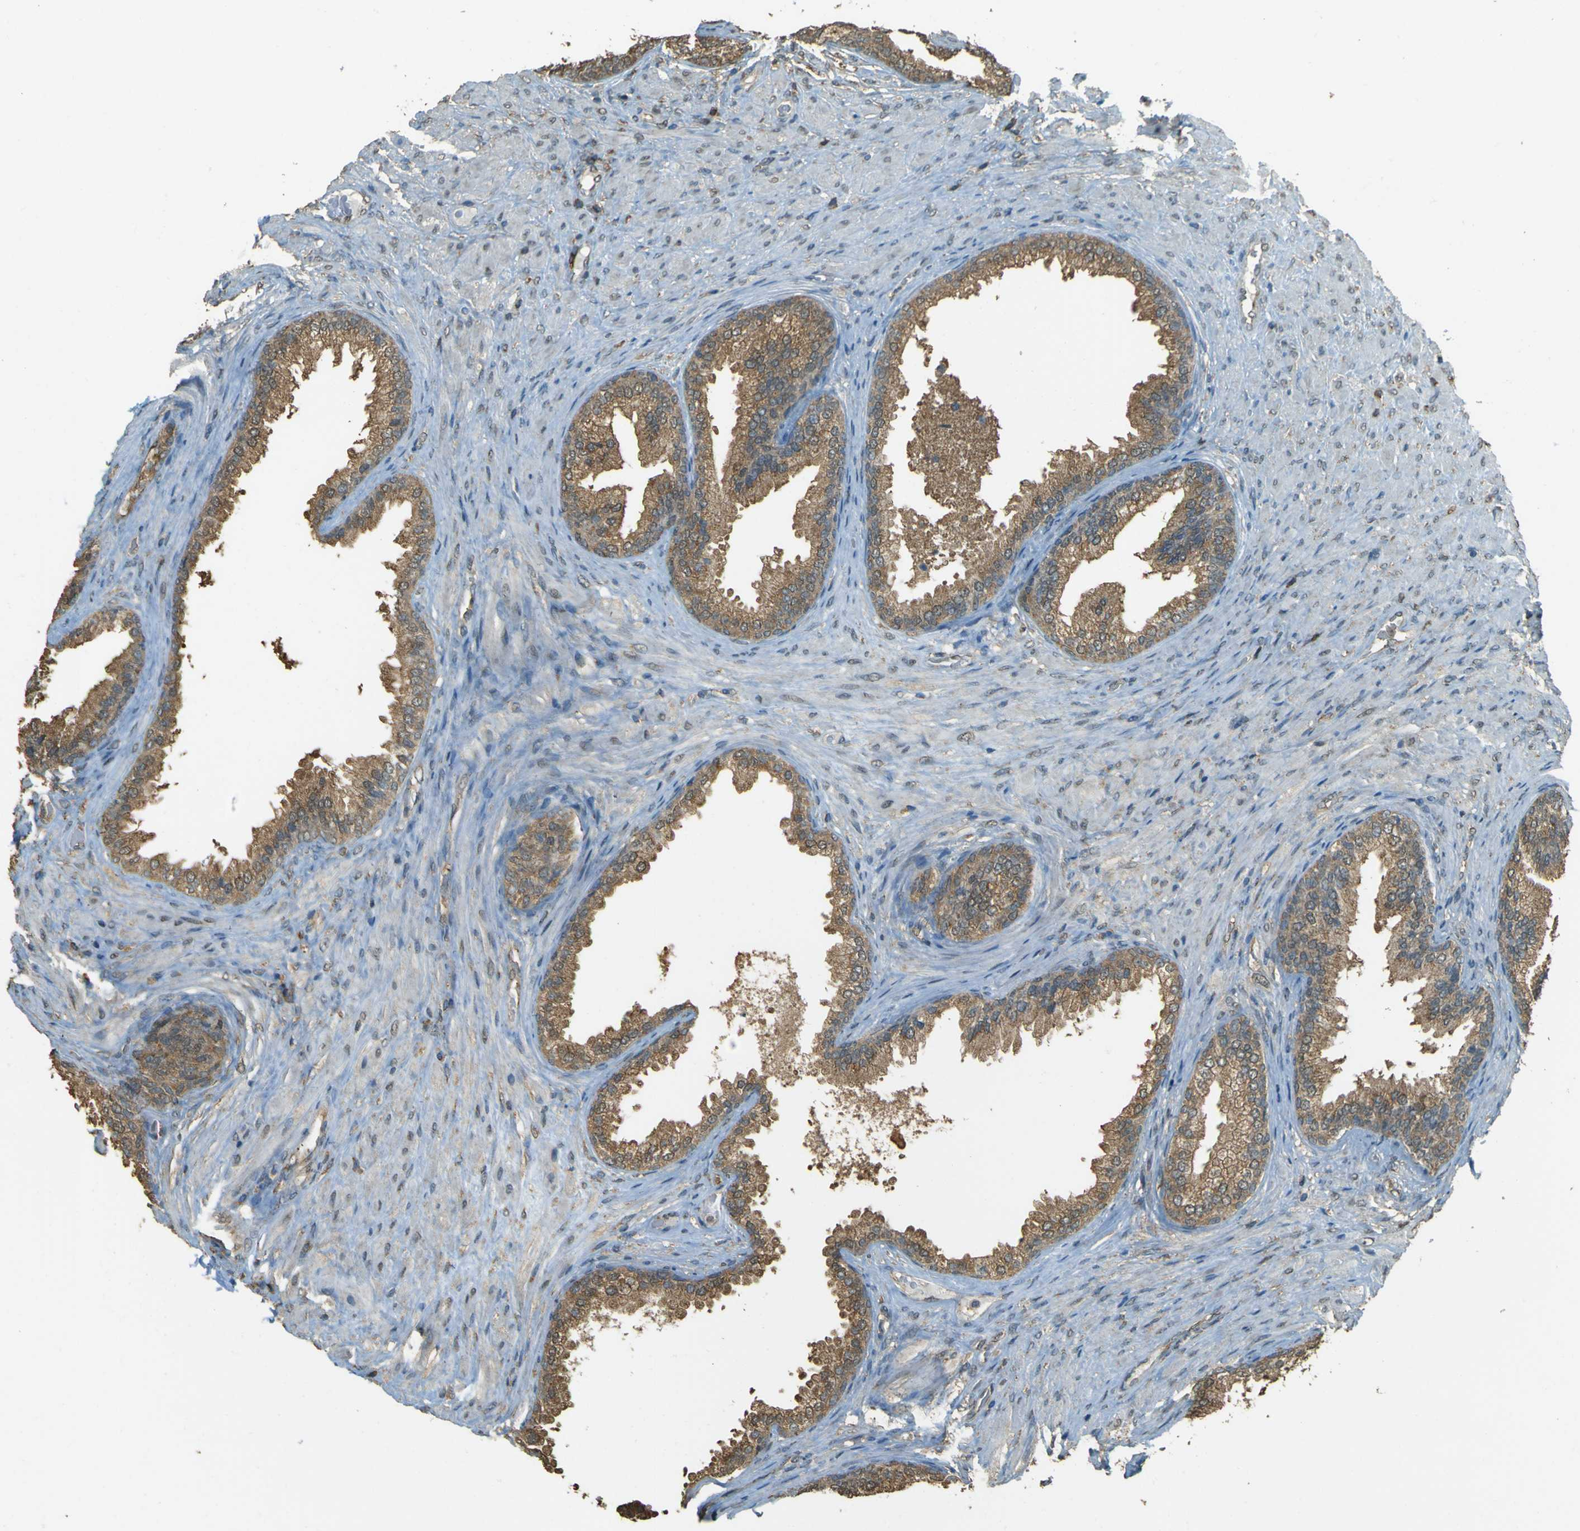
{"staining": {"intensity": "moderate", "quantity": ">75%", "location": "cytoplasmic/membranous"}, "tissue": "prostate", "cell_type": "Glandular cells", "image_type": "normal", "snomed": [{"axis": "morphology", "description": "Normal tissue, NOS"}, {"axis": "topography", "description": "Prostate"}], "caption": "A photomicrograph showing moderate cytoplasmic/membranous positivity in about >75% of glandular cells in normal prostate, as visualized by brown immunohistochemical staining.", "gene": "GOLGA1", "patient": {"sex": "male", "age": 76}}